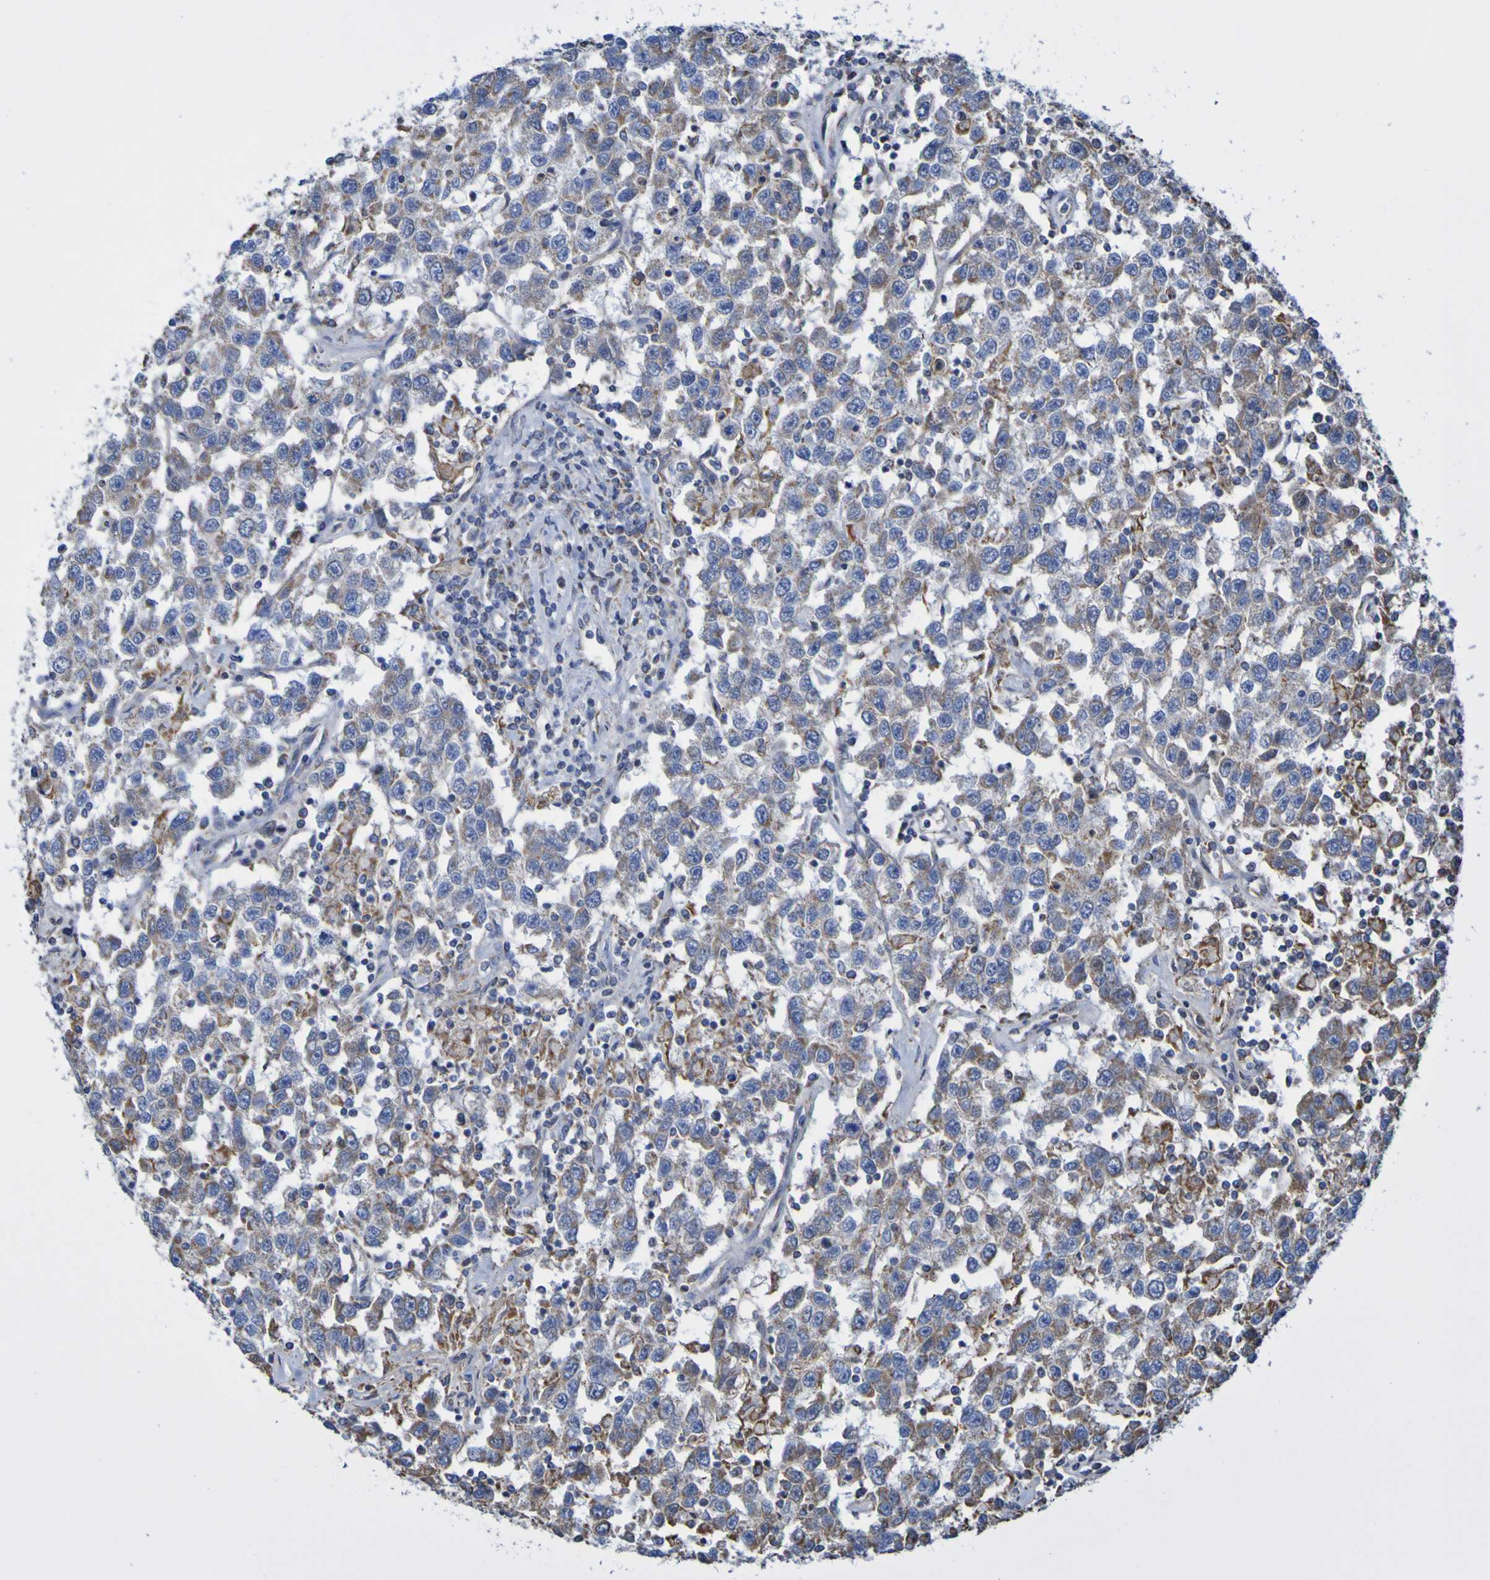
{"staining": {"intensity": "weak", "quantity": ">75%", "location": "cytoplasmic/membranous"}, "tissue": "testis cancer", "cell_type": "Tumor cells", "image_type": "cancer", "snomed": [{"axis": "morphology", "description": "Seminoma, NOS"}, {"axis": "topography", "description": "Testis"}], "caption": "Immunohistochemistry micrograph of testis cancer (seminoma) stained for a protein (brown), which demonstrates low levels of weak cytoplasmic/membranous positivity in approximately >75% of tumor cells.", "gene": "CNTN2", "patient": {"sex": "male", "age": 41}}